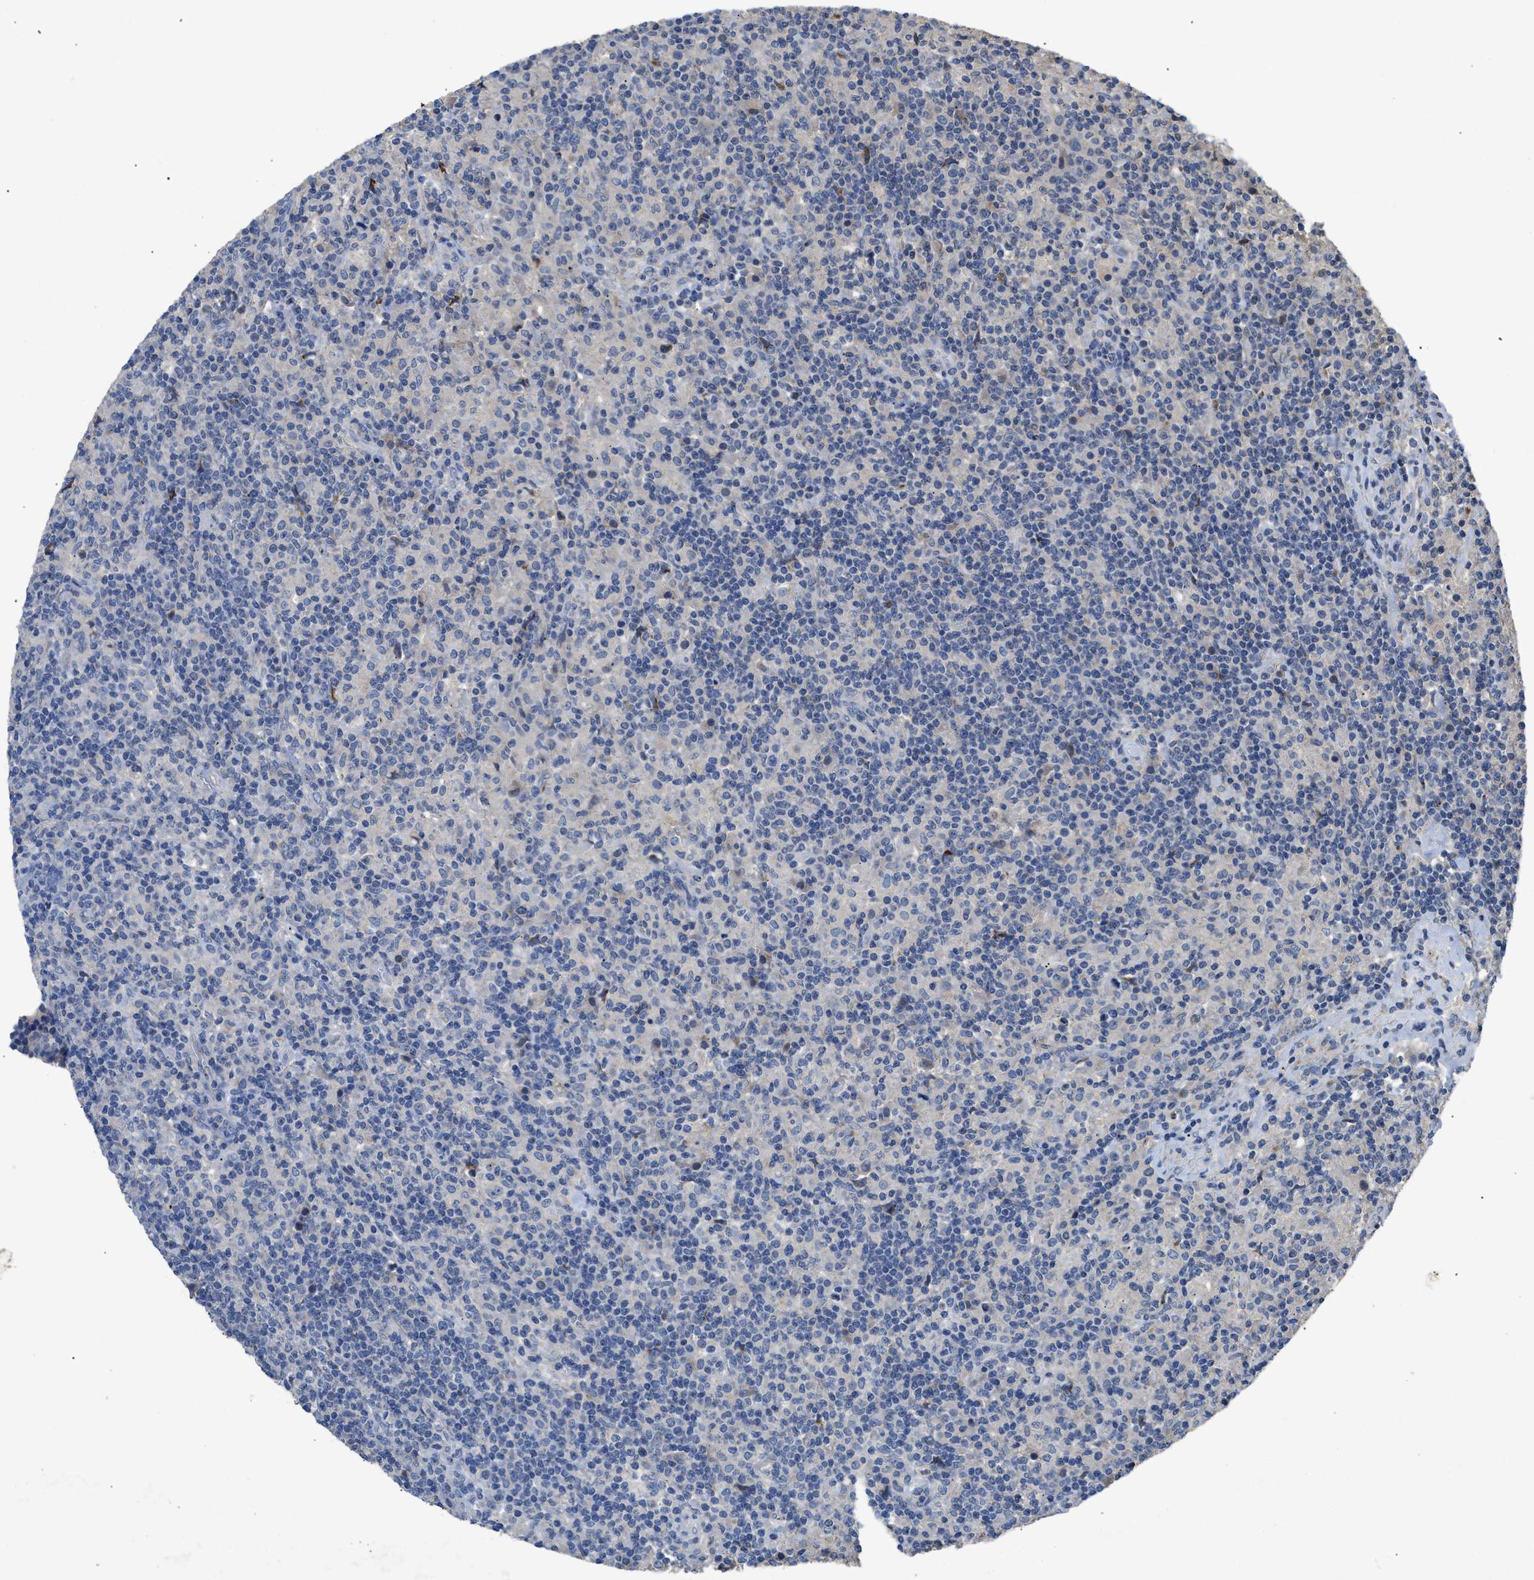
{"staining": {"intensity": "negative", "quantity": "none", "location": "none"}, "tissue": "lymphoma", "cell_type": "Tumor cells", "image_type": "cancer", "snomed": [{"axis": "morphology", "description": "Hodgkin's disease, NOS"}, {"axis": "topography", "description": "Lymph node"}], "caption": "Immunohistochemistry (IHC) of human lymphoma displays no staining in tumor cells.", "gene": "SIK2", "patient": {"sex": "male", "age": 70}}